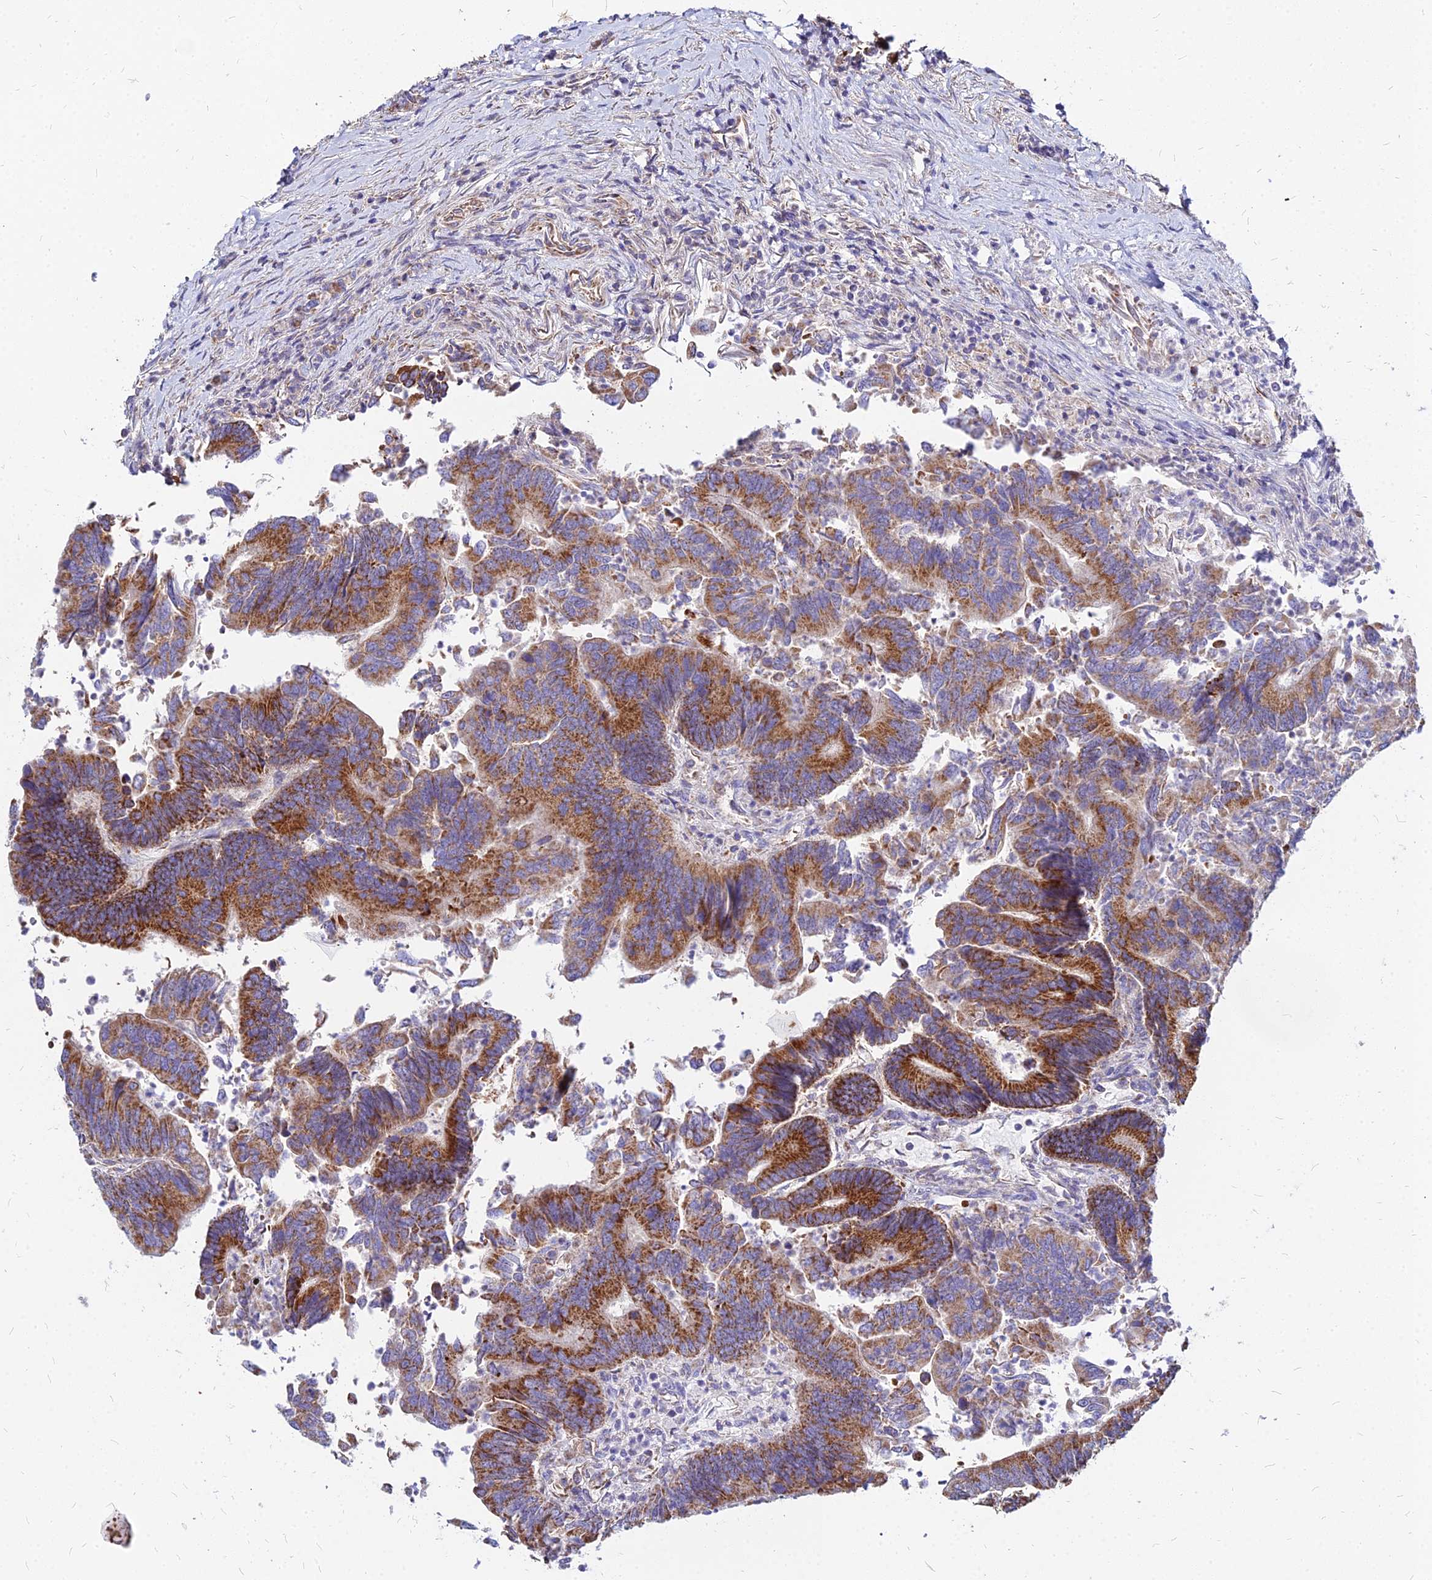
{"staining": {"intensity": "strong", "quantity": ">75%", "location": "cytoplasmic/membranous"}, "tissue": "colorectal cancer", "cell_type": "Tumor cells", "image_type": "cancer", "snomed": [{"axis": "morphology", "description": "Adenocarcinoma, NOS"}, {"axis": "topography", "description": "Colon"}], "caption": "Protein expression analysis of human colorectal adenocarcinoma reveals strong cytoplasmic/membranous positivity in about >75% of tumor cells. (brown staining indicates protein expression, while blue staining denotes nuclei).", "gene": "DLD", "patient": {"sex": "female", "age": 67}}